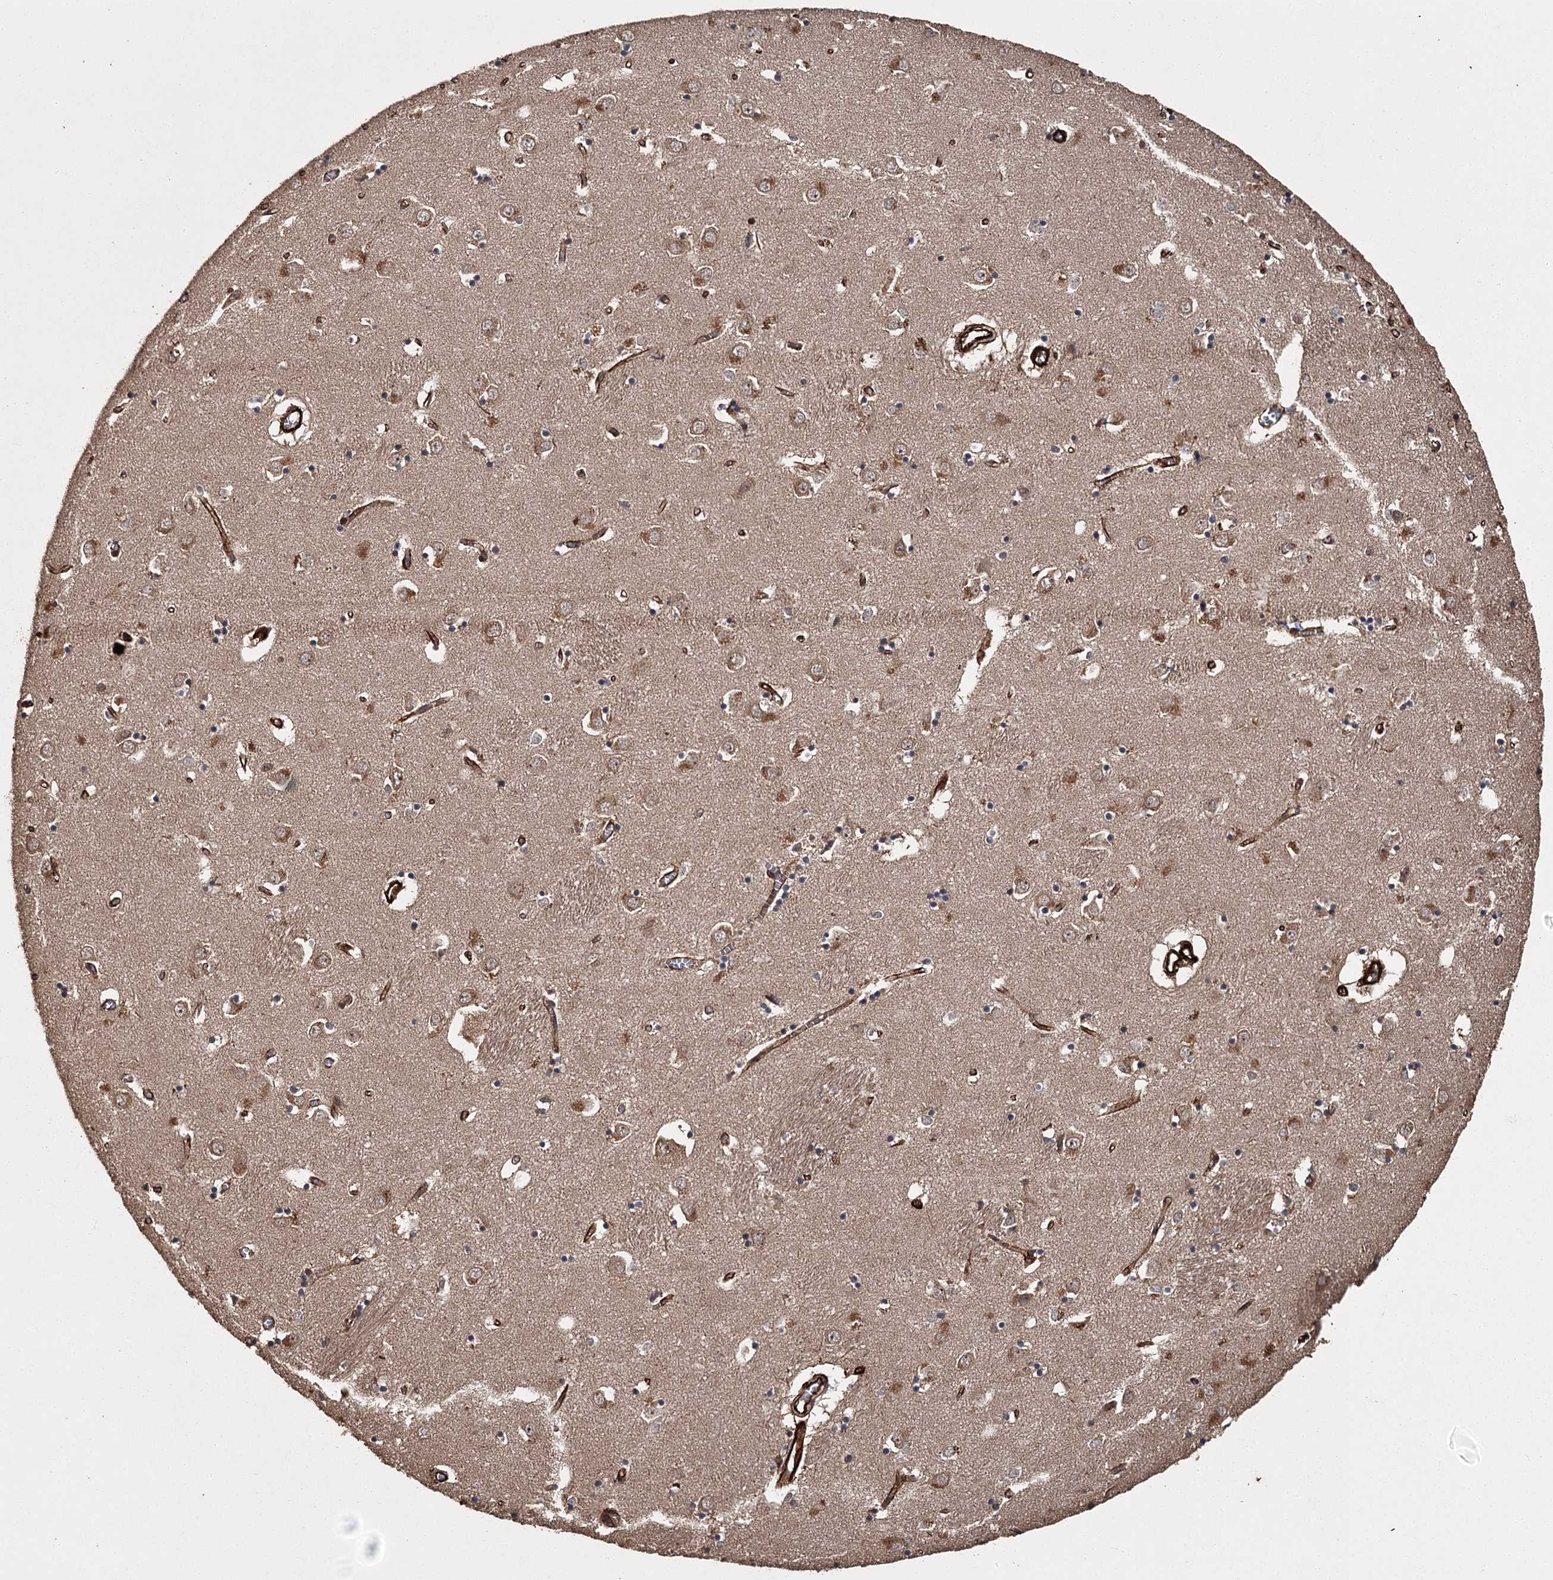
{"staining": {"intensity": "weak", "quantity": "25%-75%", "location": "cytoplasmic/membranous"}, "tissue": "caudate", "cell_type": "Glial cells", "image_type": "normal", "snomed": [{"axis": "morphology", "description": "Normal tissue, NOS"}, {"axis": "topography", "description": "Lateral ventricle wall"}], "caption": "Brown immunohistochemical staining in normal human caudate exhibits weak cytoplasmic/membranous positivity in about 25%-75% of glial cells. The staining is performed using DAB brown chromogen to label protein expression. The nuclei are counter-stained blue using hematoxylin.", "gene": "RPAP3", "patient": {"sex": "male", "age": 70}}